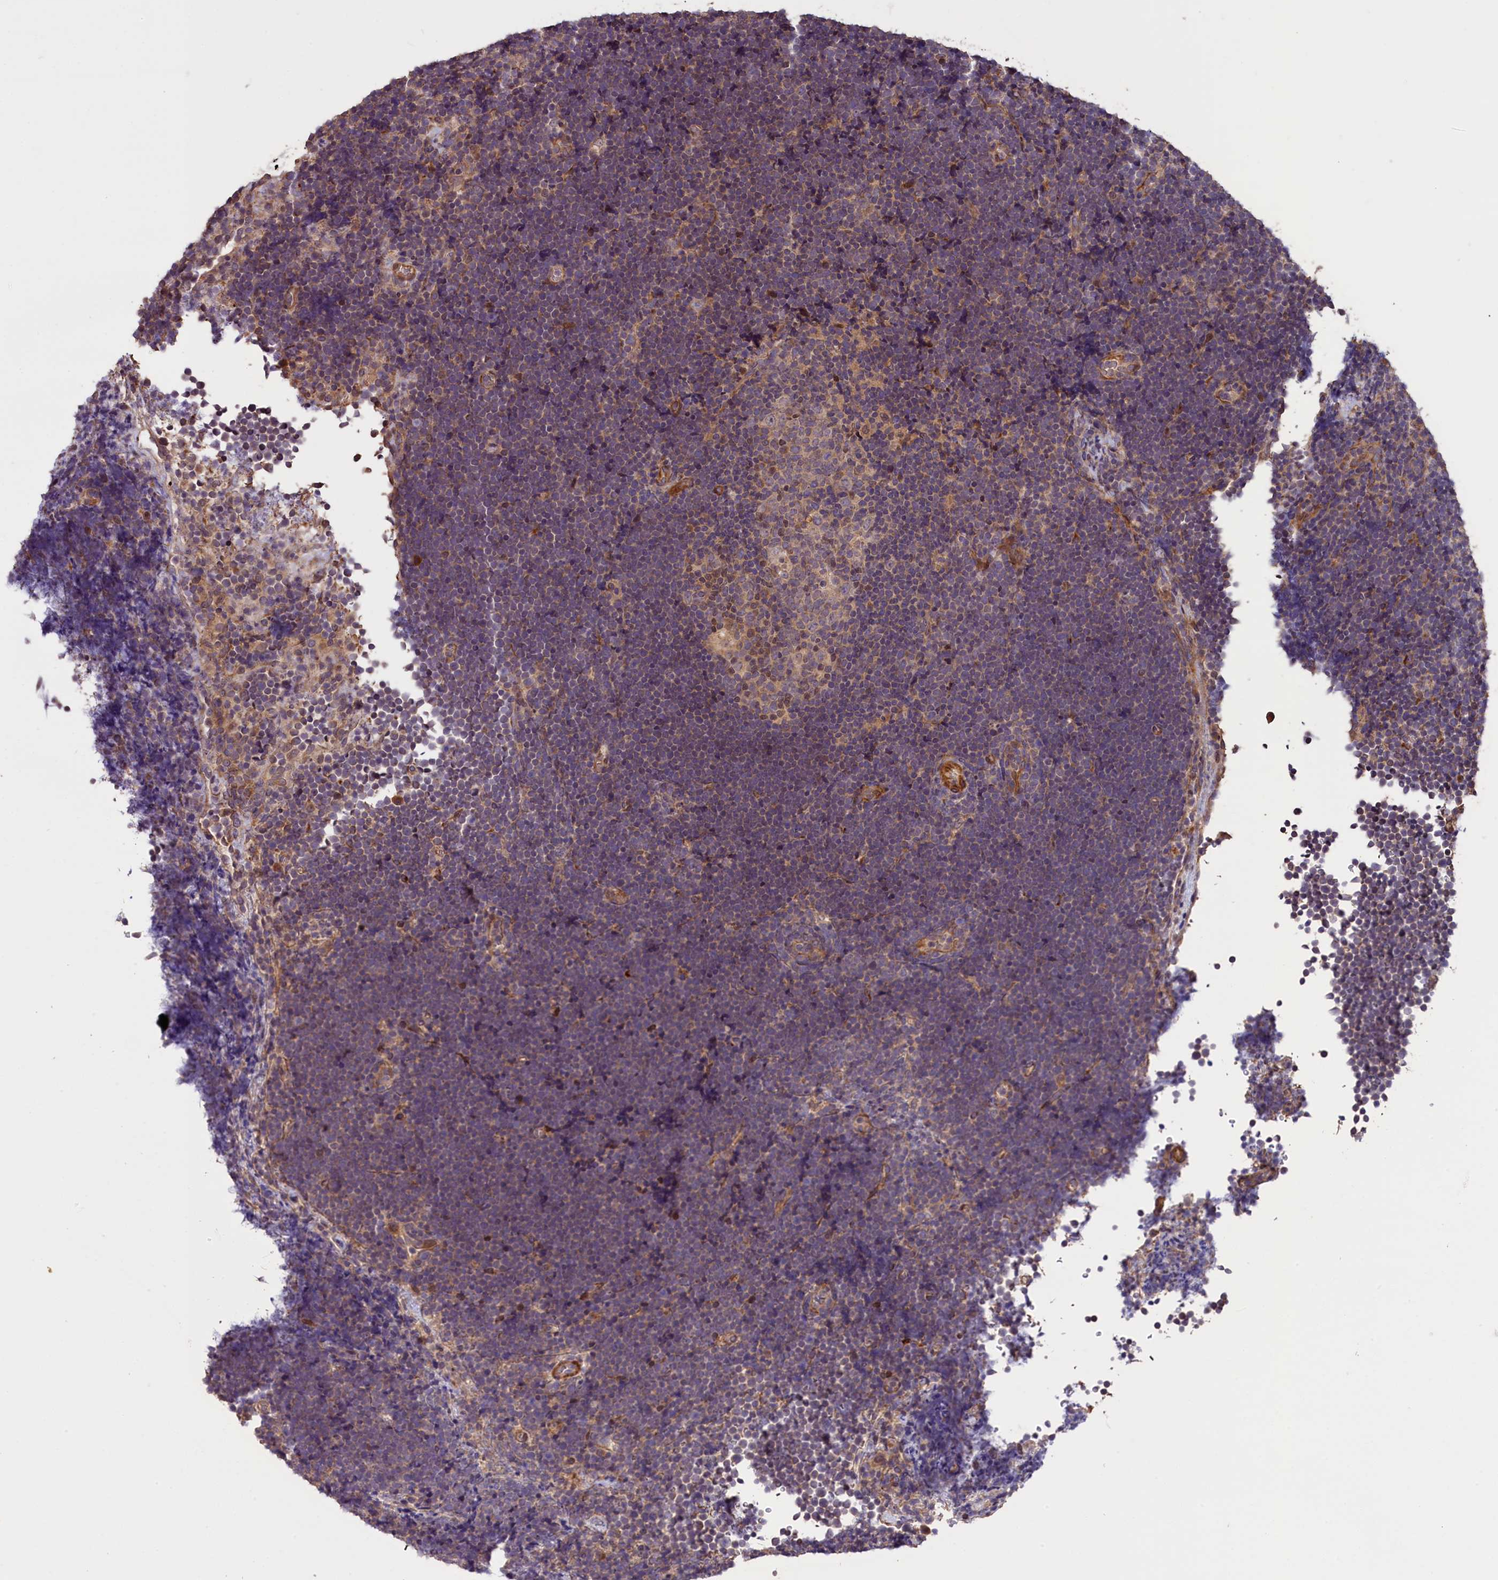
{"staining": {"intensity": "weak", "quantity": "25%-75%", "location": "cytoplasmic/membranous"}, "tissue": "lymphoma", "cell_type": "Tumor cells", "image_type": "cancer", "snomed": [{"axis": "morphology", "description": "Malignant lymphoma, non-Hodgkin's type, High grade"}, {"axis": "topography", "description": "Lymph node"}], "caption": "Tumor cells show low levels of weak cytoplasmic/membranous staining in about 25%-75% of cells in high-grade malignant lymphoma, non-Hodgkin's type. Immunohistochemistry (ihc) stains the protein in brown and the nuclei are stained blue.", "gene": "DNAJB9", "patient": {"sex": "male", "age": 13}}